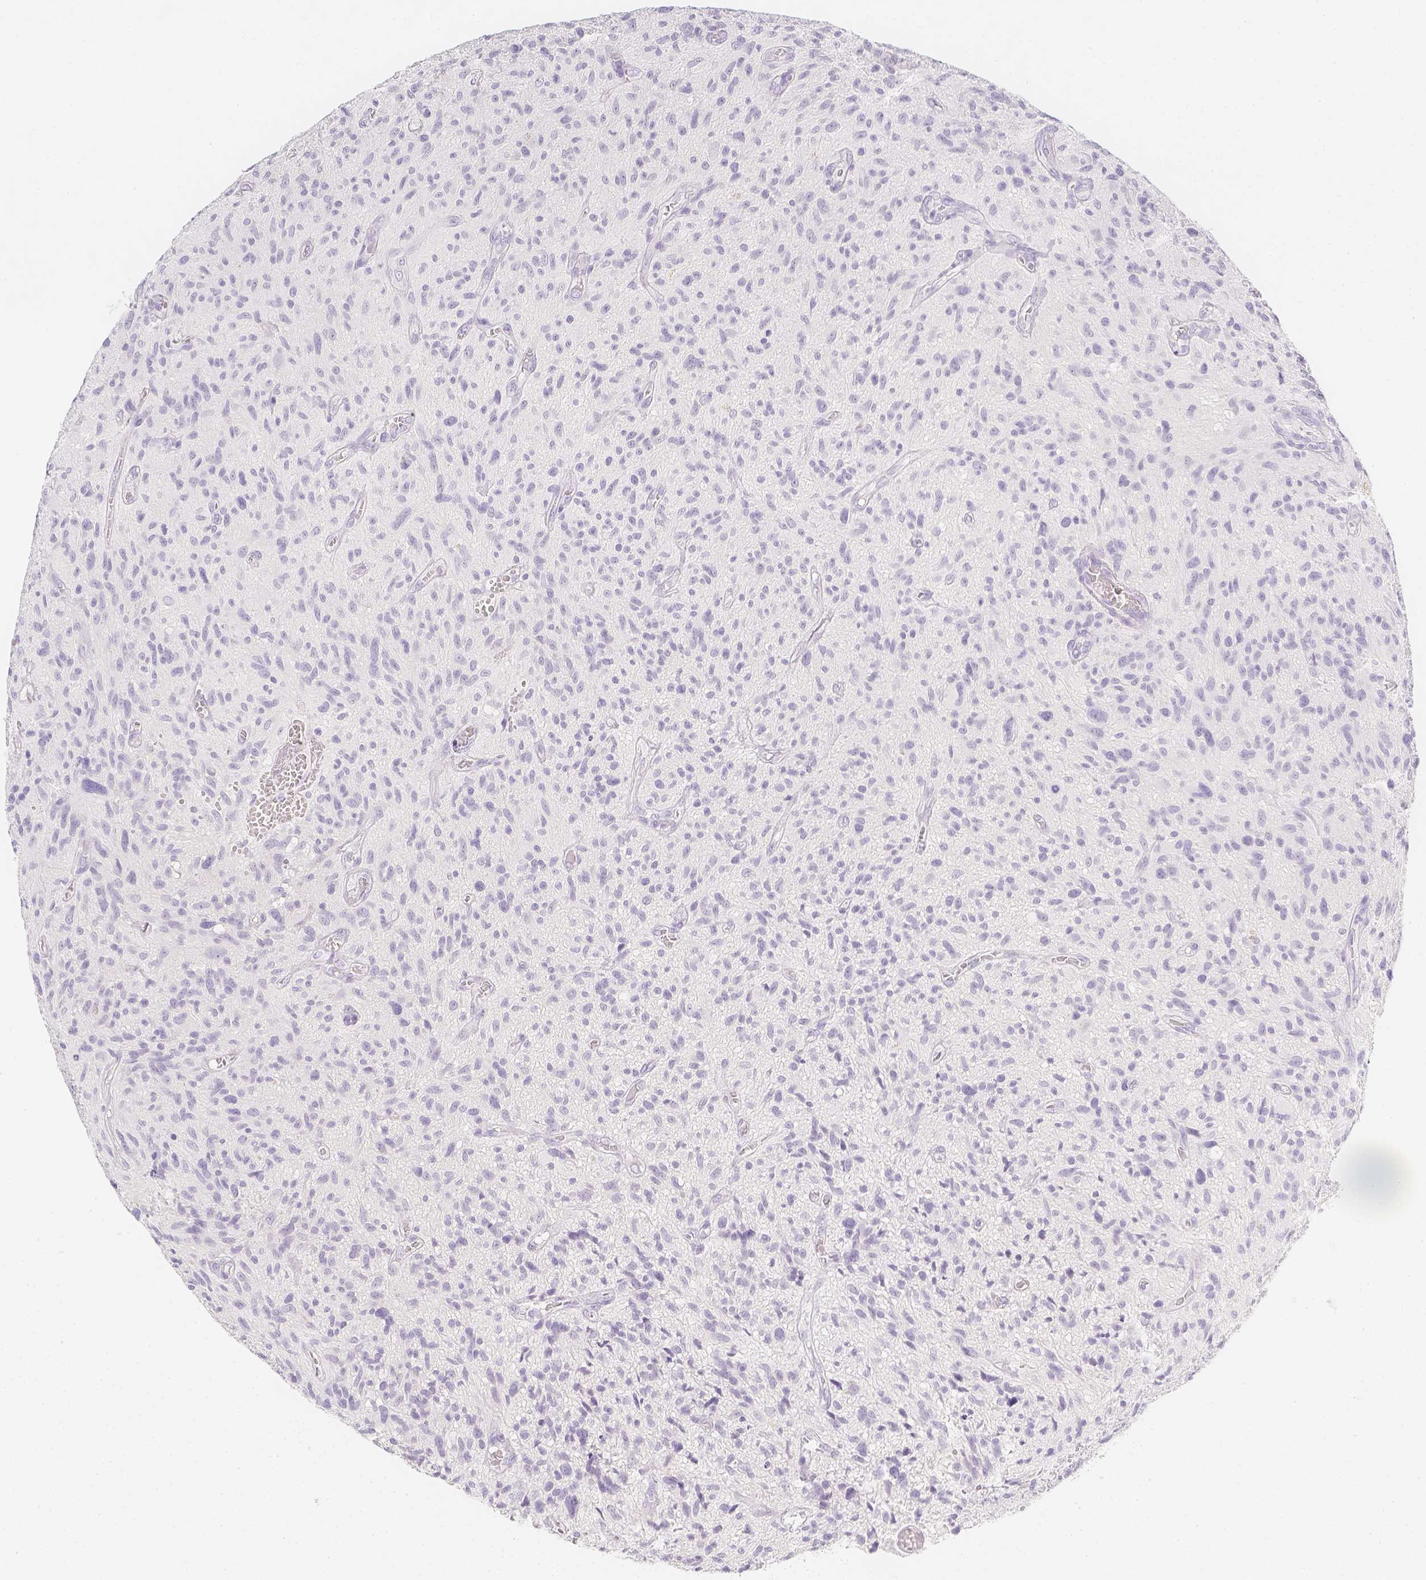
{"staining": {"intensity": "negative", "quantity": "none", "location": "none"}, "tissue": "glioma", "cell_type": "Tumor cells", "image_type": "cancer", "snomed": [{"axis": "morphology", "description": "Glioma, malignant, High grade"}, {"axis": "topography", "description": "Brain"}], "caption": "There is no significant positivity in tumor cells of glioma.", "gene": "SLC18A1", "patient": {"sex": "male", "age": 75}}